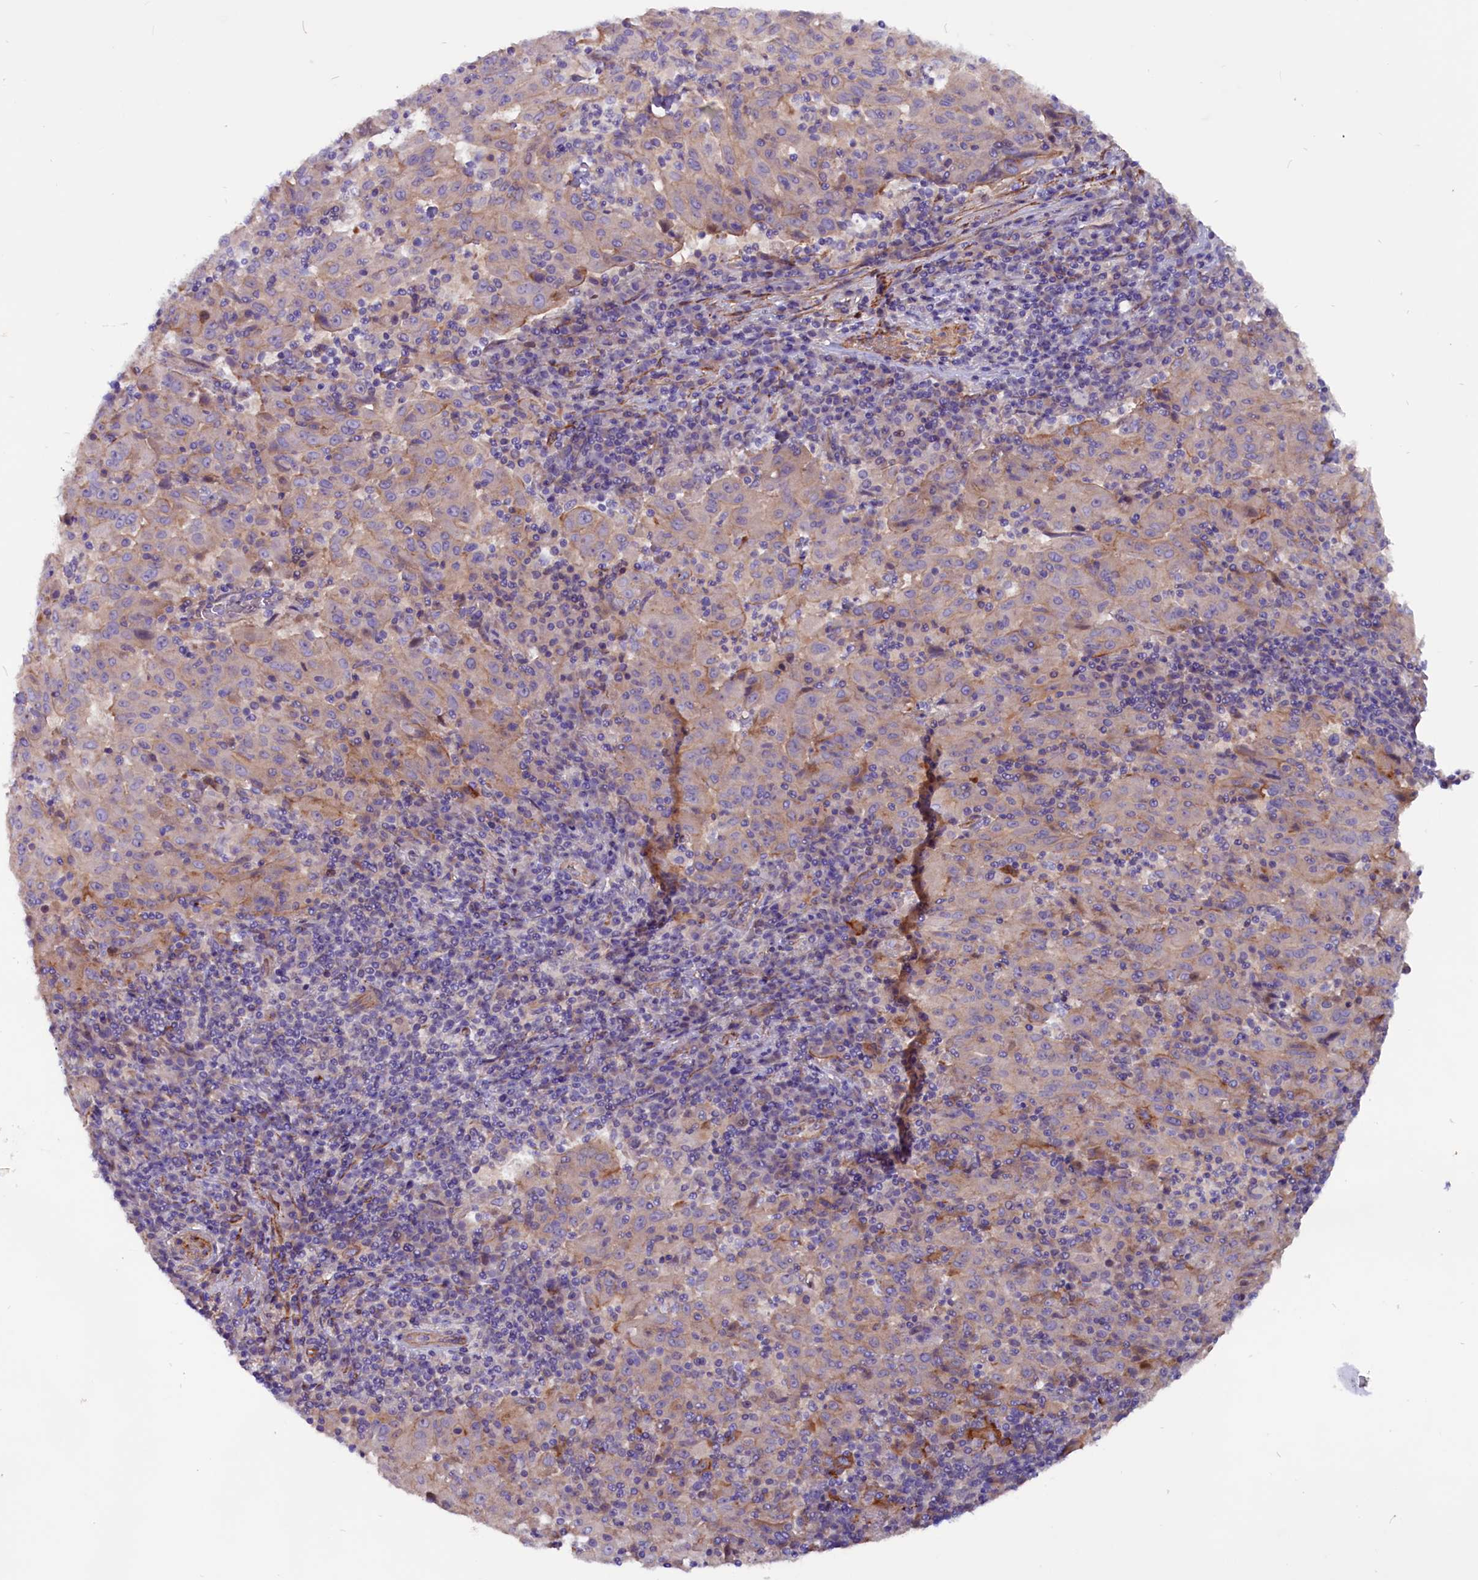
{"staining": {"intensity": "weak", "quantity": "<25%", "location": "cytoplasmic/membranous"}, "tissue": "pancreatic cancer", "cell_type": "Tumor cells", "image_type": "cancer", "snomed": [{"axis": "morphology", "description": "Adenocarcinoma, NOS"}, {"axis": "topography", "description": "Pancreas"}], "caption": "Human pancreatic cancer (adenocarcinoma) stained for a protein using immunohistochemistry exhibits no positivity in tumor cells.", "gene": "ZNF749", "patient": {"sex": "male", "age": 63}}